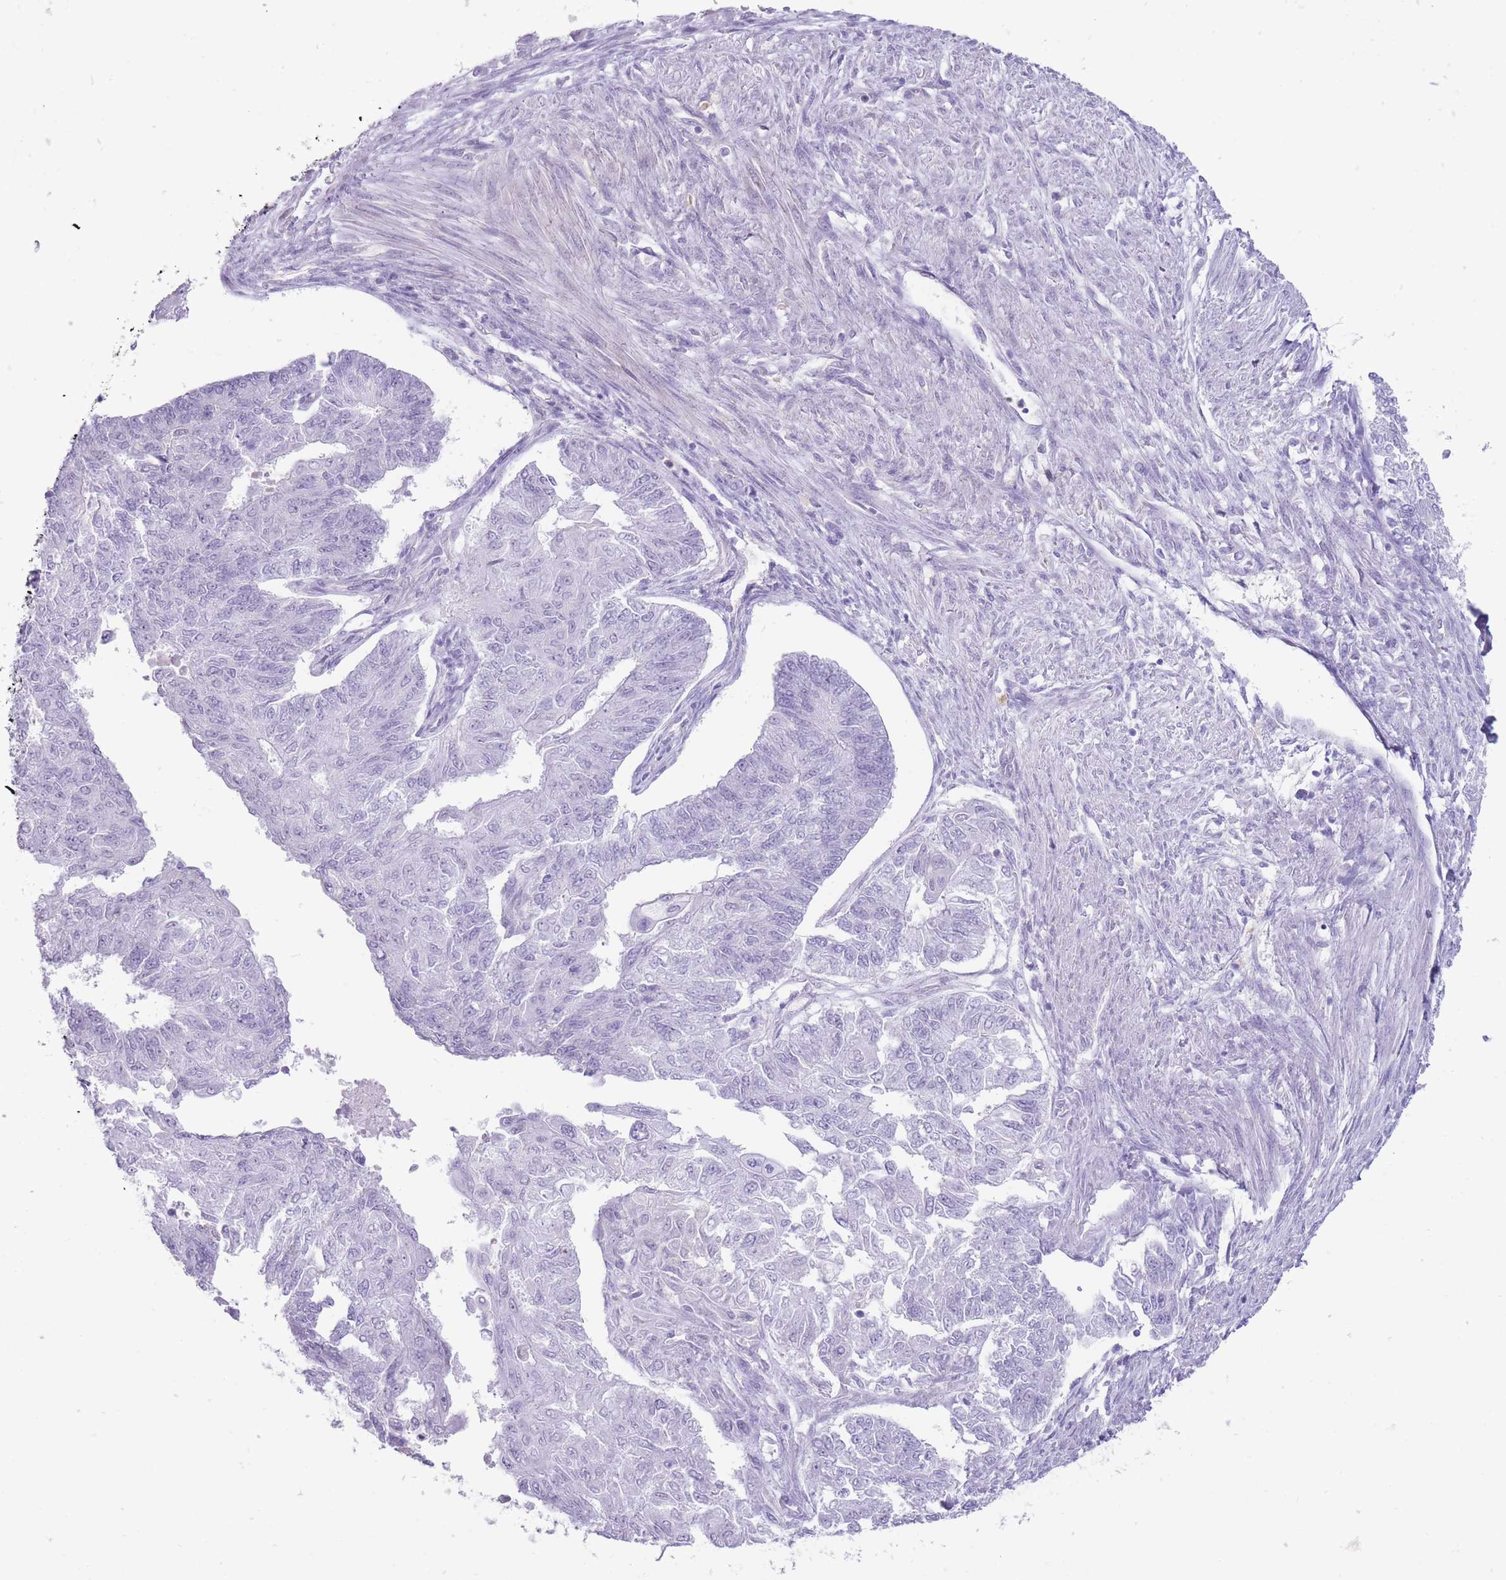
{"staining": {"intensity": "negative", "quantity": "none", "location": "none"}, "tissue": "endometrial cancer", "cell_type": "Tumor cells", "image_type": "cancer", "snomed": [{"axis": "morphology", "description": "Adenocarcinoma, NOS"}, {"axis": "topography", "description": "Endometrium"}], "caption": "Endometrial cancer (adenocarcinoma) was stained to show a protein in brown. There is no significant positivity in tumor cells.", "gene": "ERICH4", "patient": {"sex": "female", "age": 32}}